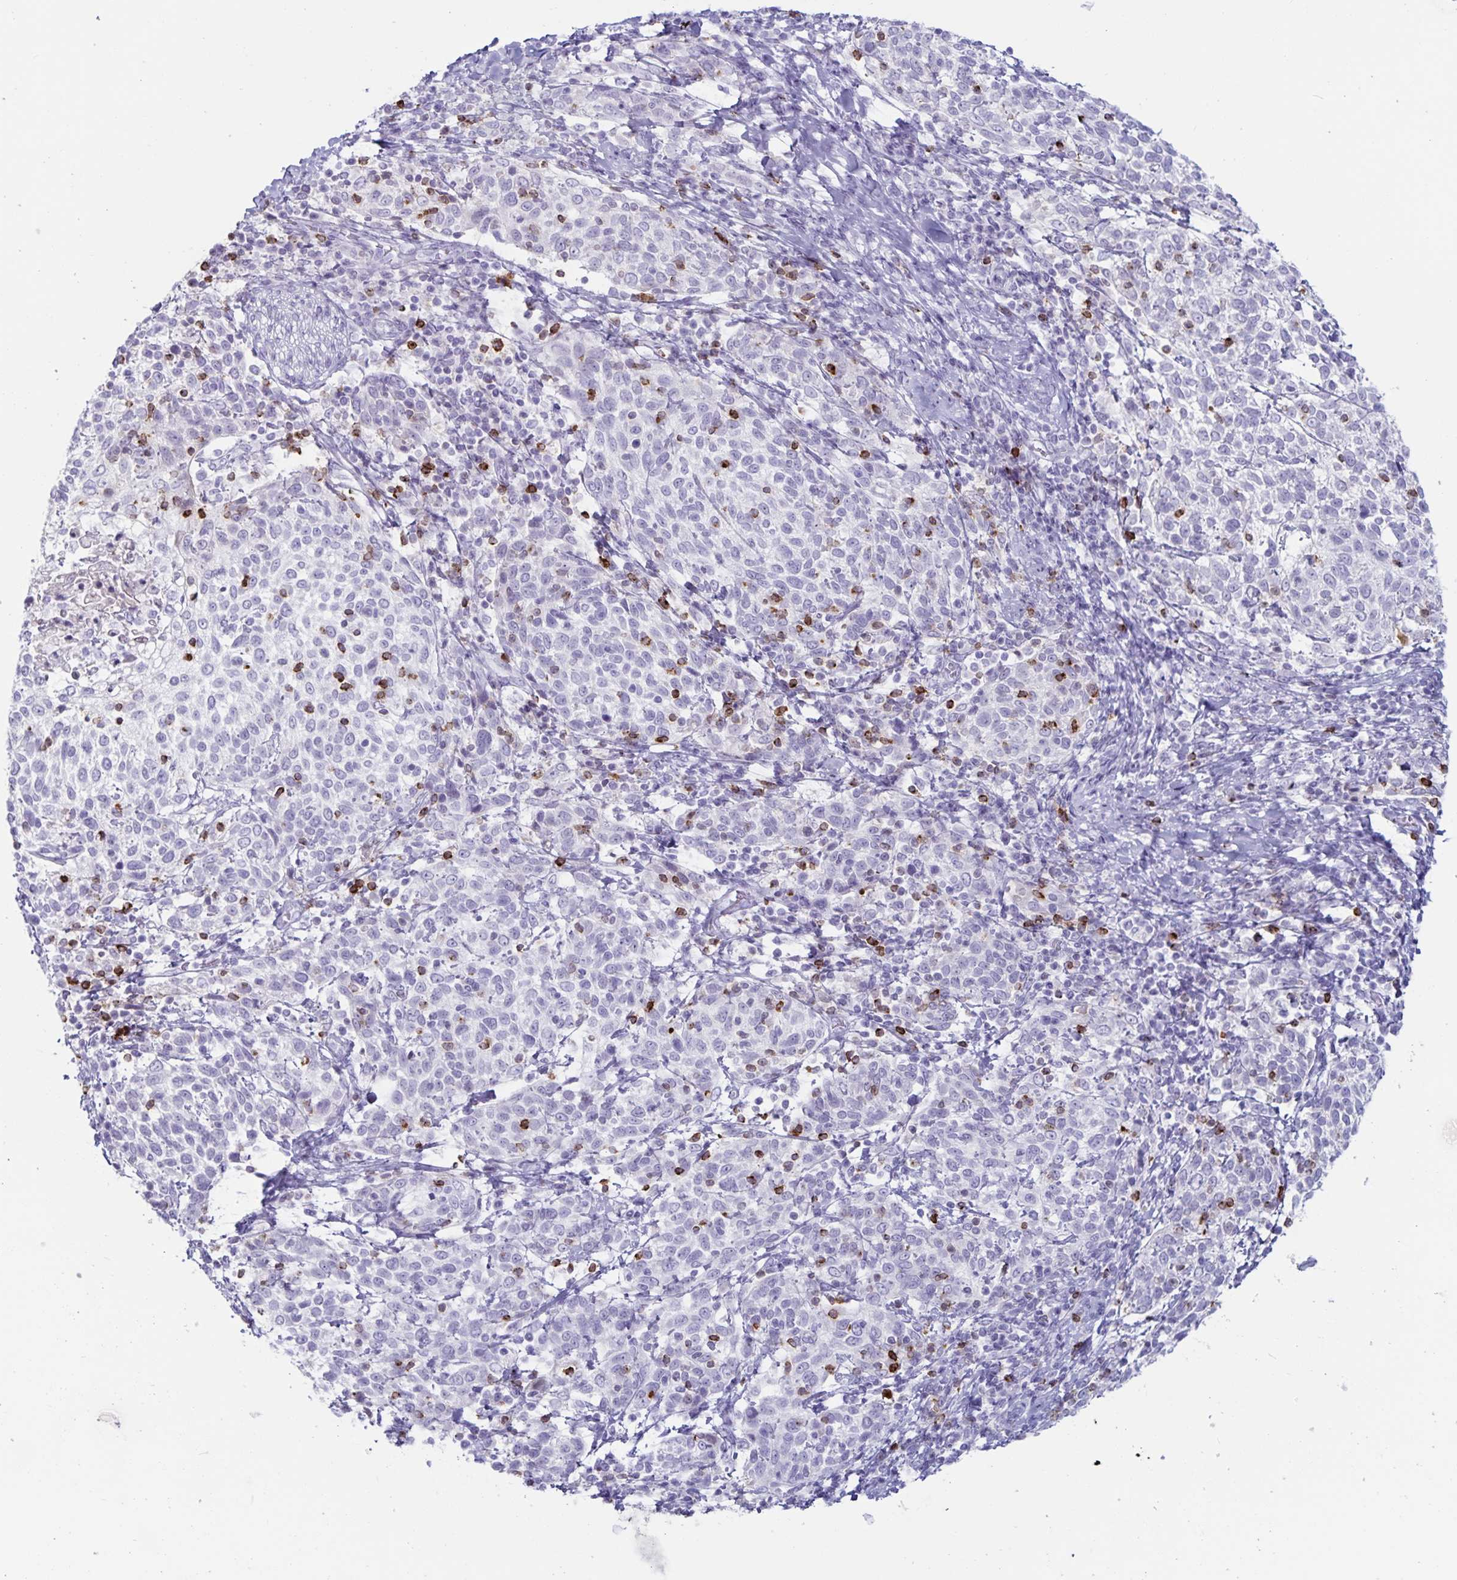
{"staining": {"intensity": "negative", "quantity": "none", "location": "none"}, "tissue": "cervical cancer", "cell_type": "Tumor cells", "image_type": "cancer", "snomed": [{"axis": "morphology", "description": "Squamous cell carcinoma, NOS"}, {"axis": "topography", "description": "Cervix"}], "caption": "Tumor cells show no significant protein expression in cervical squamous cell carcinoma.", "gene": "GNLY", "patient": {"sex": "female", "age": 61}}